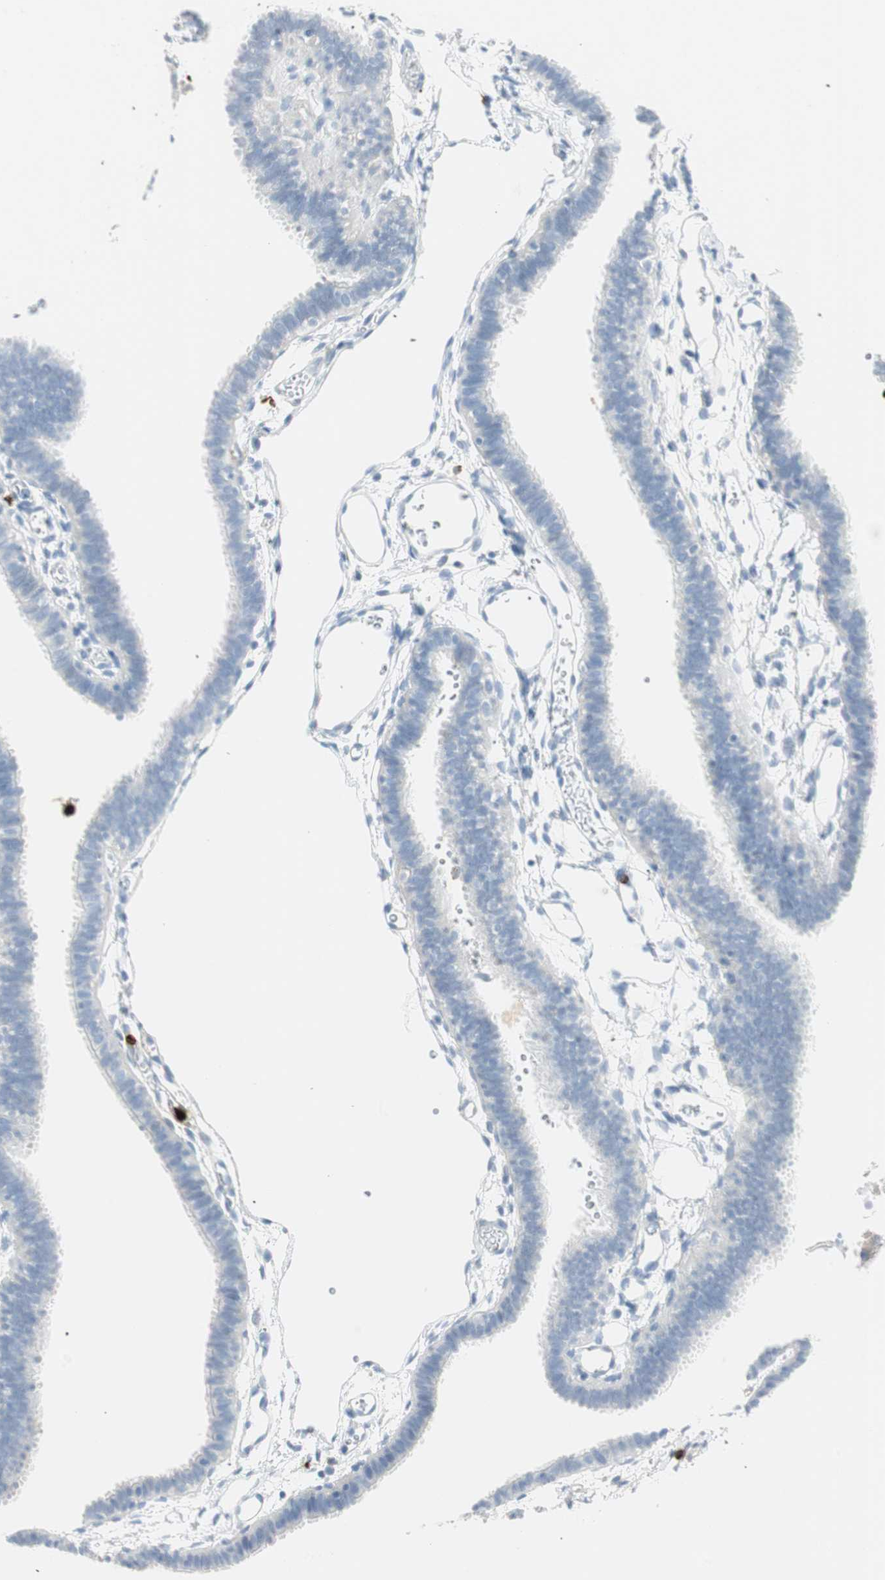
{"staining": {"intensity": "negative", "quantity": "none", "location": "none"}, "tissue": "fallopian tube", "cell_type": "Glandular cells", "image_type": "normal", "snomed": [{"axis": "morphology", "description": "Normal tissue, NOS"}, {"axis": "topography", "description": "Fallopian tube"}], "caption": "Fallopian tube stained for a protein using immunohistochemistry shows no expression glandular cells.", "gene": "PRTN3", "patient": {"sex": "female", "age": 29}}